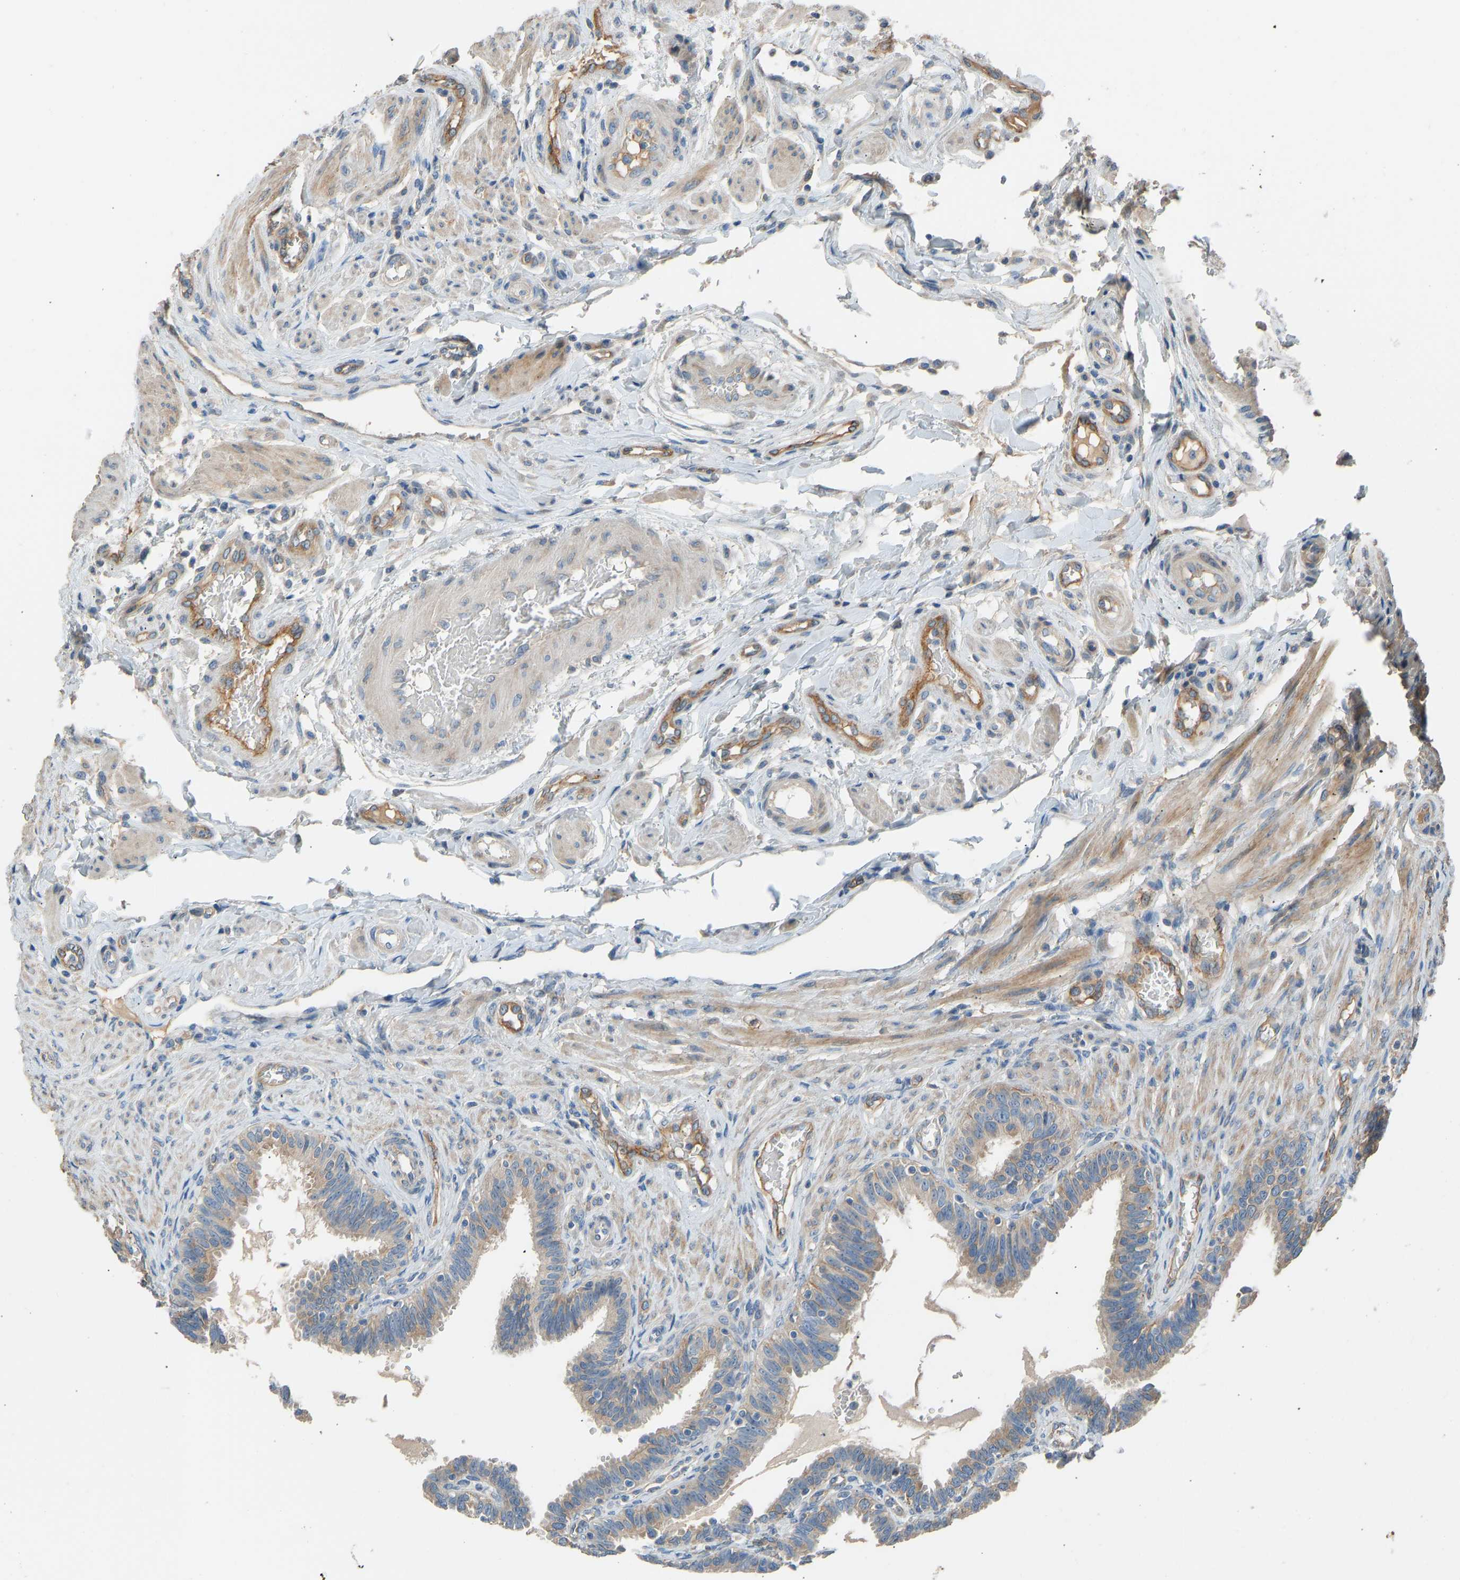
{"staining": {"intensity": "moderate", "quantity": "25%-75%", "location": "cytoplasmic/membranous"}, "tissue": "fallopian tube", "cell_type": "Glandular cells", "image_type": "normal", "snomed": [{"axis": "morphology", "description": "Normal tissue, NOS"}, {"axis": "topography", "description": "Fallopian tube"}, {"axis": "topography", "description": "Placenta"}], "caption": "High-power microscopy captured an immunohistochemistry (IHC) image of benign fallopian tube, revealing moderate cytoplasmic/membranous staining in approximately 25%-75% of glandular cells.", "gene": "TGFBR3", "patient": {"sex": "female", "age": 34}}